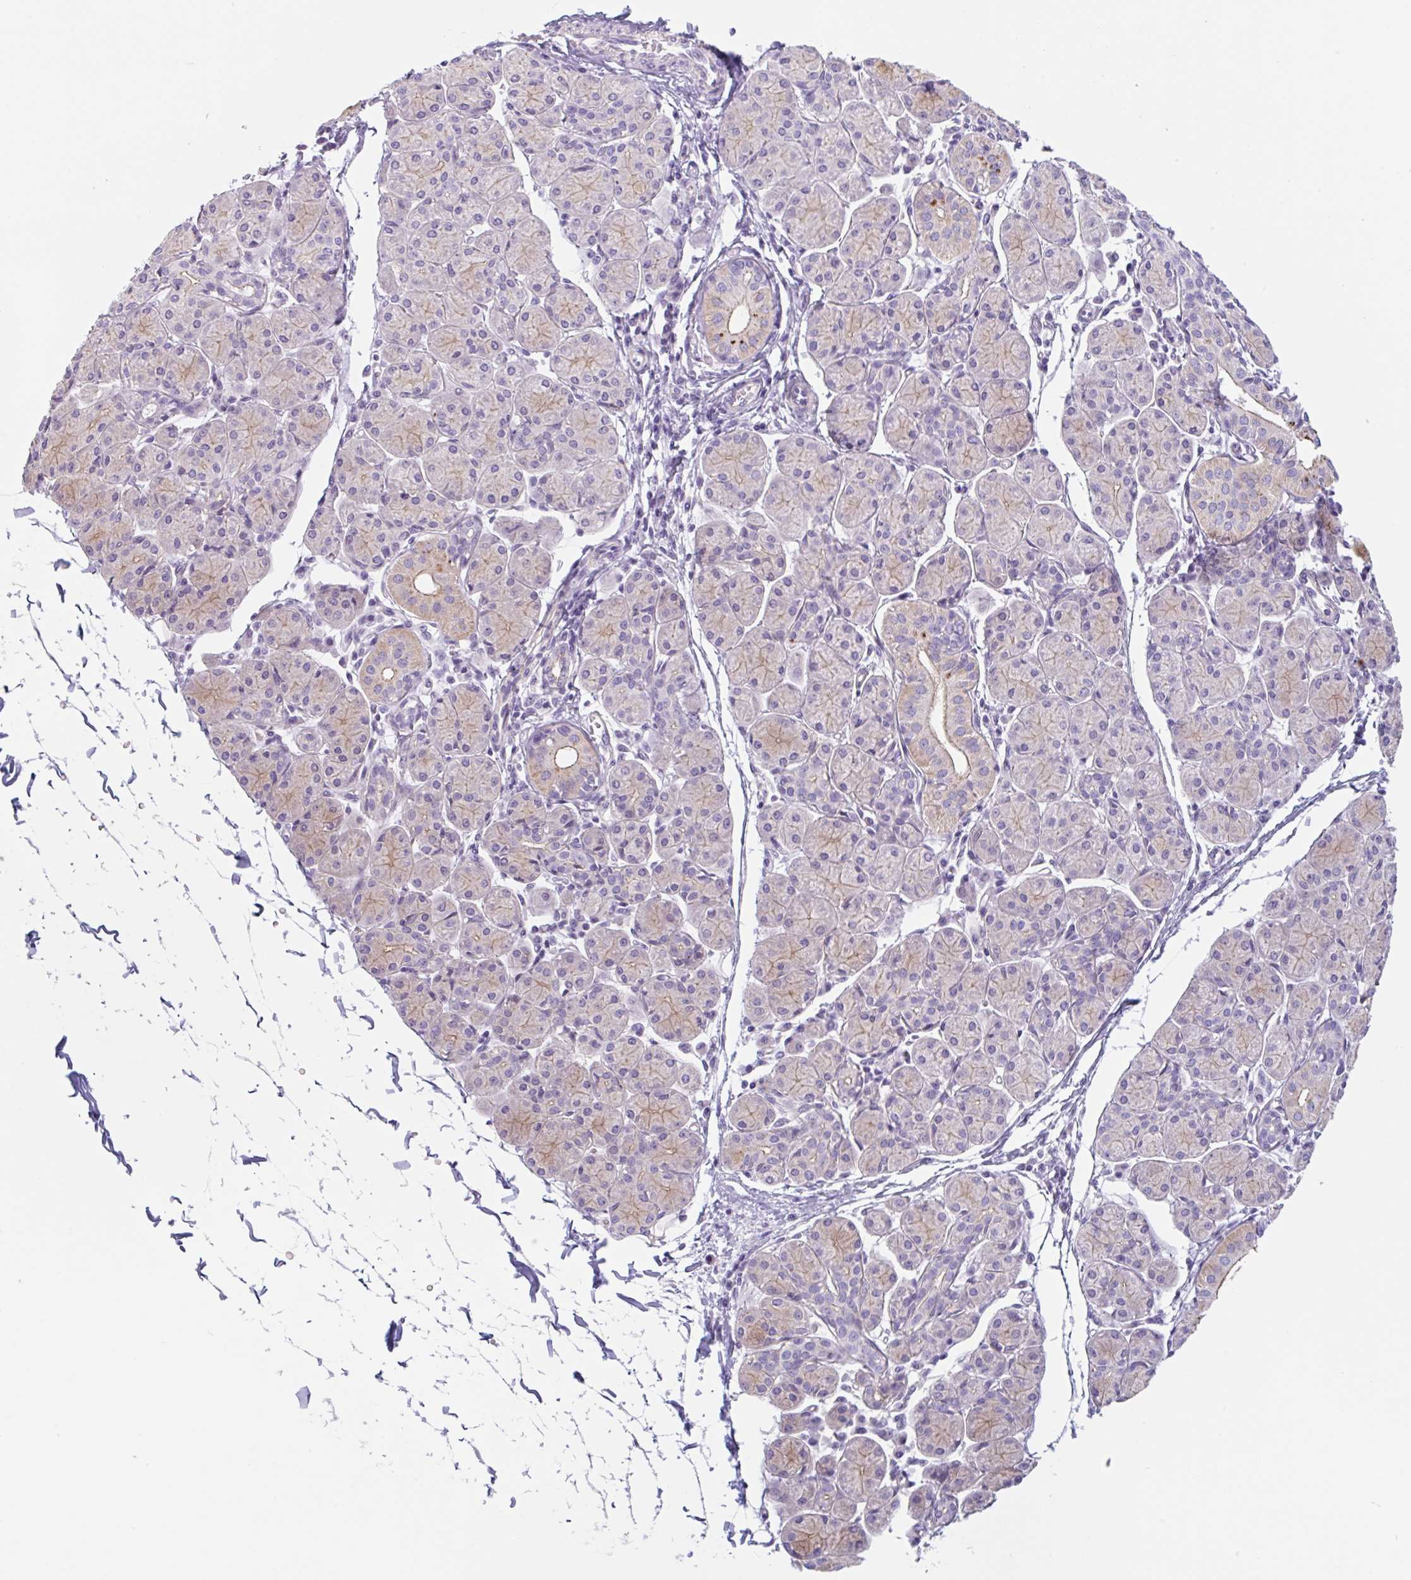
{"staining": {"intensity": "weak", "quantity": "25%-75%", "location": "cytoplasmic/membranous"}, "tissue": "salivary gland", "cell_type": "Glandular cells", "image_type": "normal", "snomed": [{"axis": "morphology", "description": "Normal tissue, NOS"}, {"axis": "morphology", "description": "Inflammation, NOS"}, {"axis": "topography", "description": "Lymph node"}, {"axis": "topography", "description": "Salivary gland"}], "caption": "Protein staining of normal salivary gland shows weak cytoplasmic/membranous expression in about 25%-75% of glandular cells. The protein of interest is stained brown, and the nuclei are stained in blue (DAB IHC with brightfield microscopy, high magnification).", "gene": "LENG9", "patient": {"sex": "male", "age": 3}}